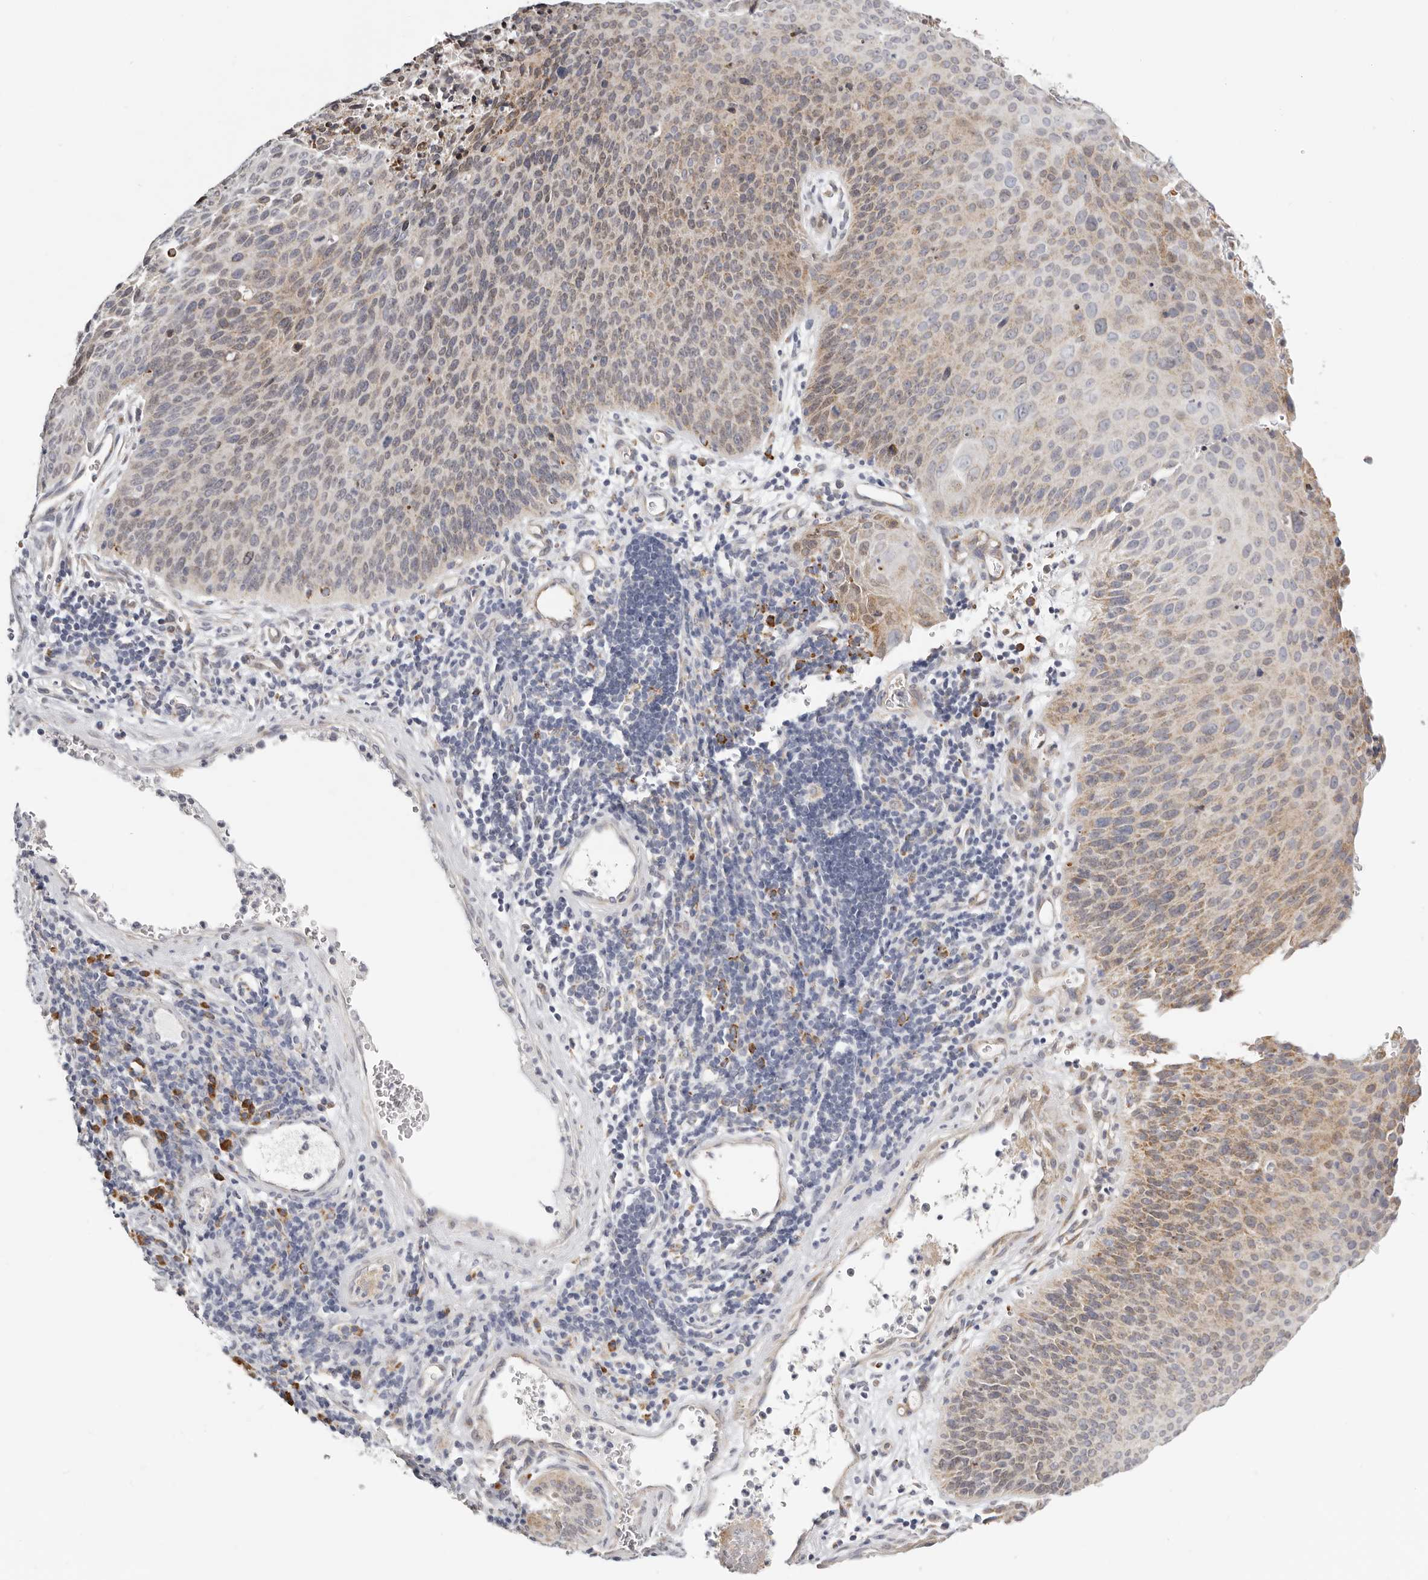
{"staining": {"intensity": "weak", "quantity": "25%-75%", "location": "cytoplasmic/membranous"}, "tissue": "cervical cancer", "cell_type": "Tumor cells", "image_type": "cancer", "snomed": [{"axis": "morphology", "description": "Squamous cell carcinoma, NOS"}, {"axis": "topography", "description": "Cervix"}], "caption": "This is an image of IHC staining of cervical cancer (squamous cell carcinoma), which shows weak expression in the cytoplasmic/membranous of tumor cells.", "gene": "IL32", "patient": {"sex": "female", "age": 55}}